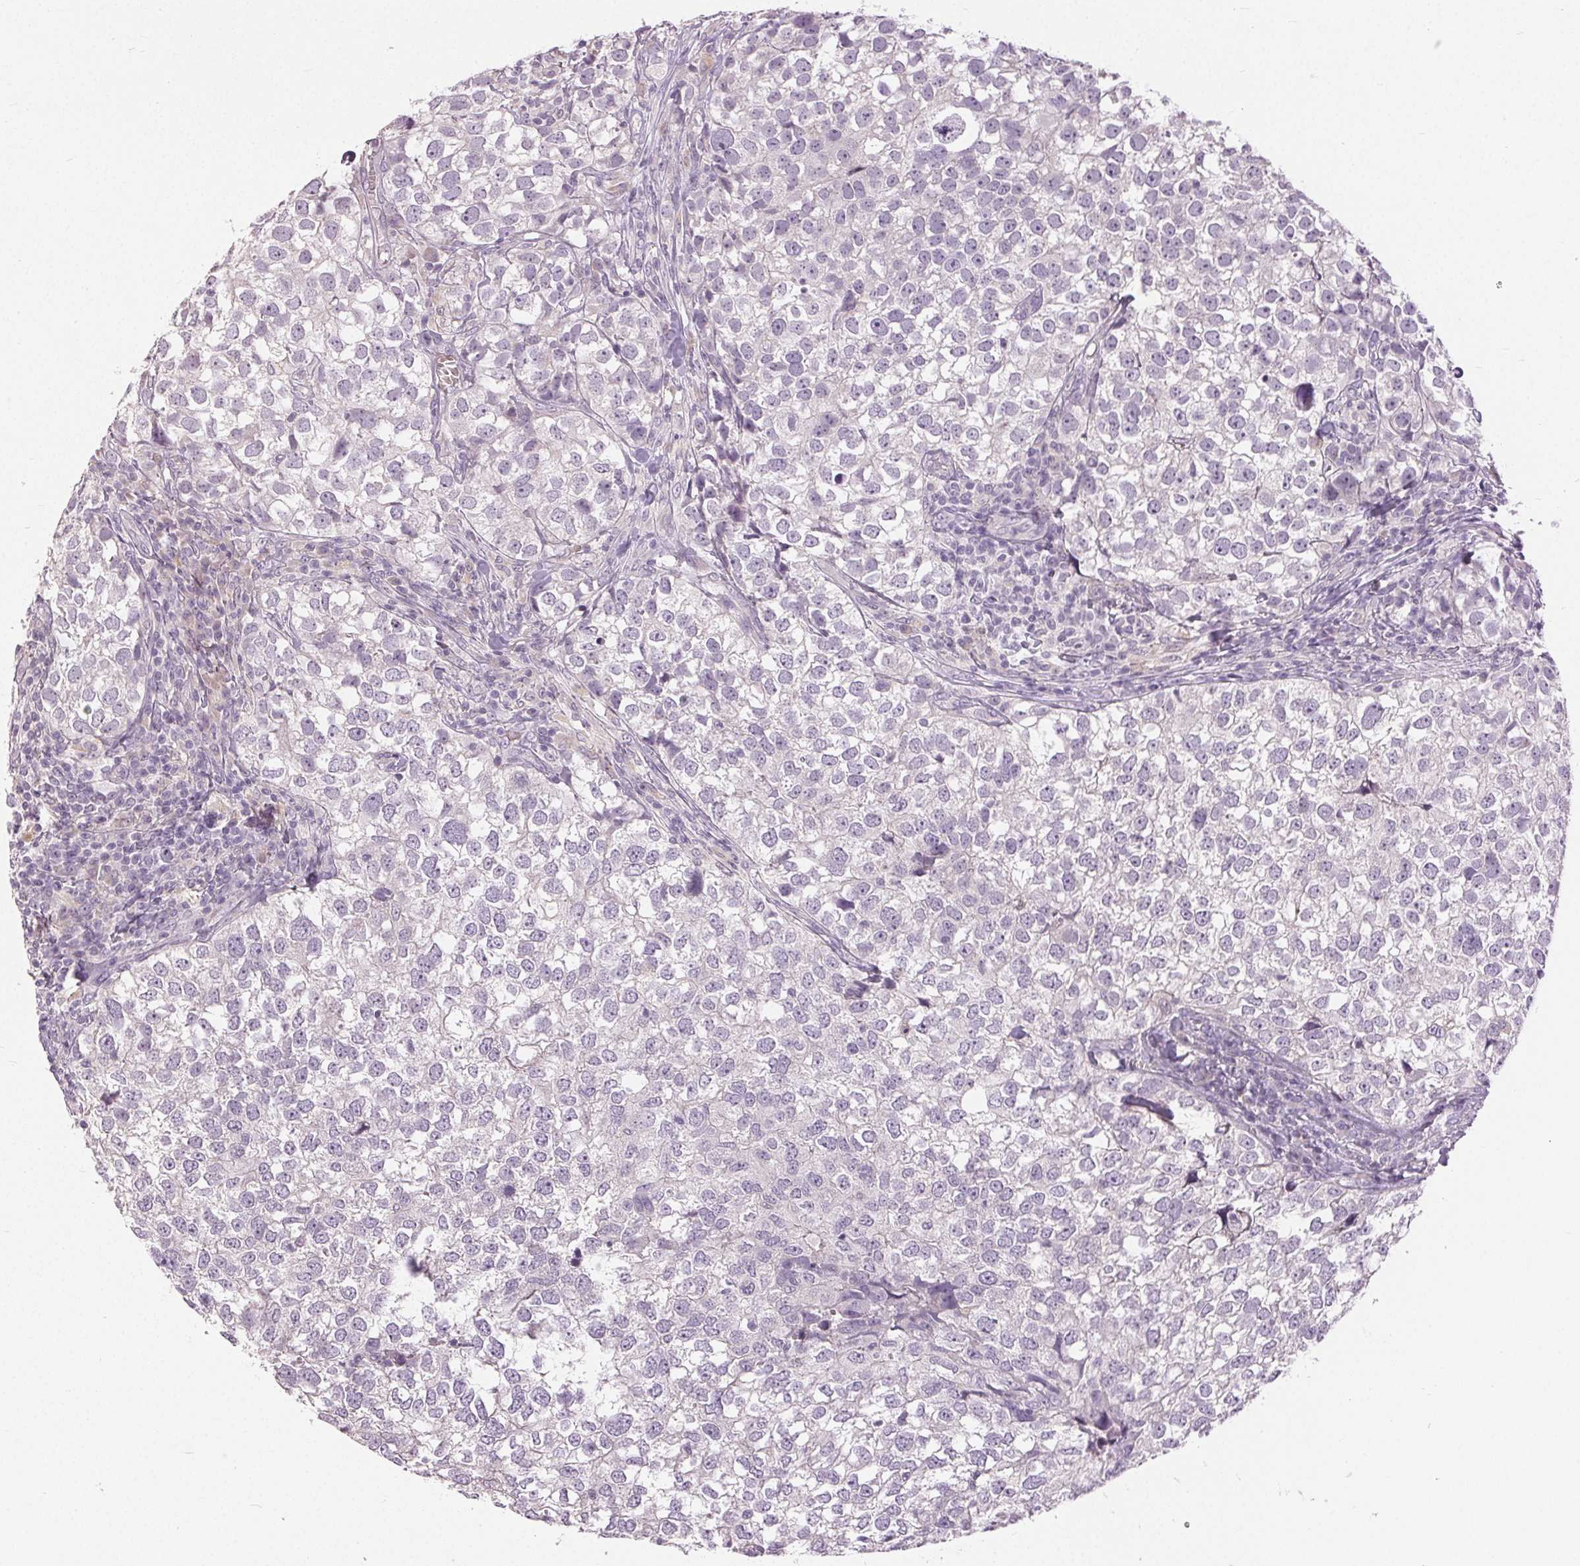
{"staining": {"intensity": "negative", "quantity": "none", "location": "none"}, "tissue": "breast cancer", "cell_type": "Tumor cells", "image_type": "cancer", "snomed": [{"axis": "morphology", "description": "Duct carcinoma"}, {"axis": "topography", "description": "Breast"}], "caption": "Breast cancer was stained to show a protein in brown. There is no significant staining in tumor cells. (DAB (3,3'-diaminobenzidine) IHC with hematoxylin counter stain).", "gene": "DSG3", "patient": {"sex": "female", "age": 30}}